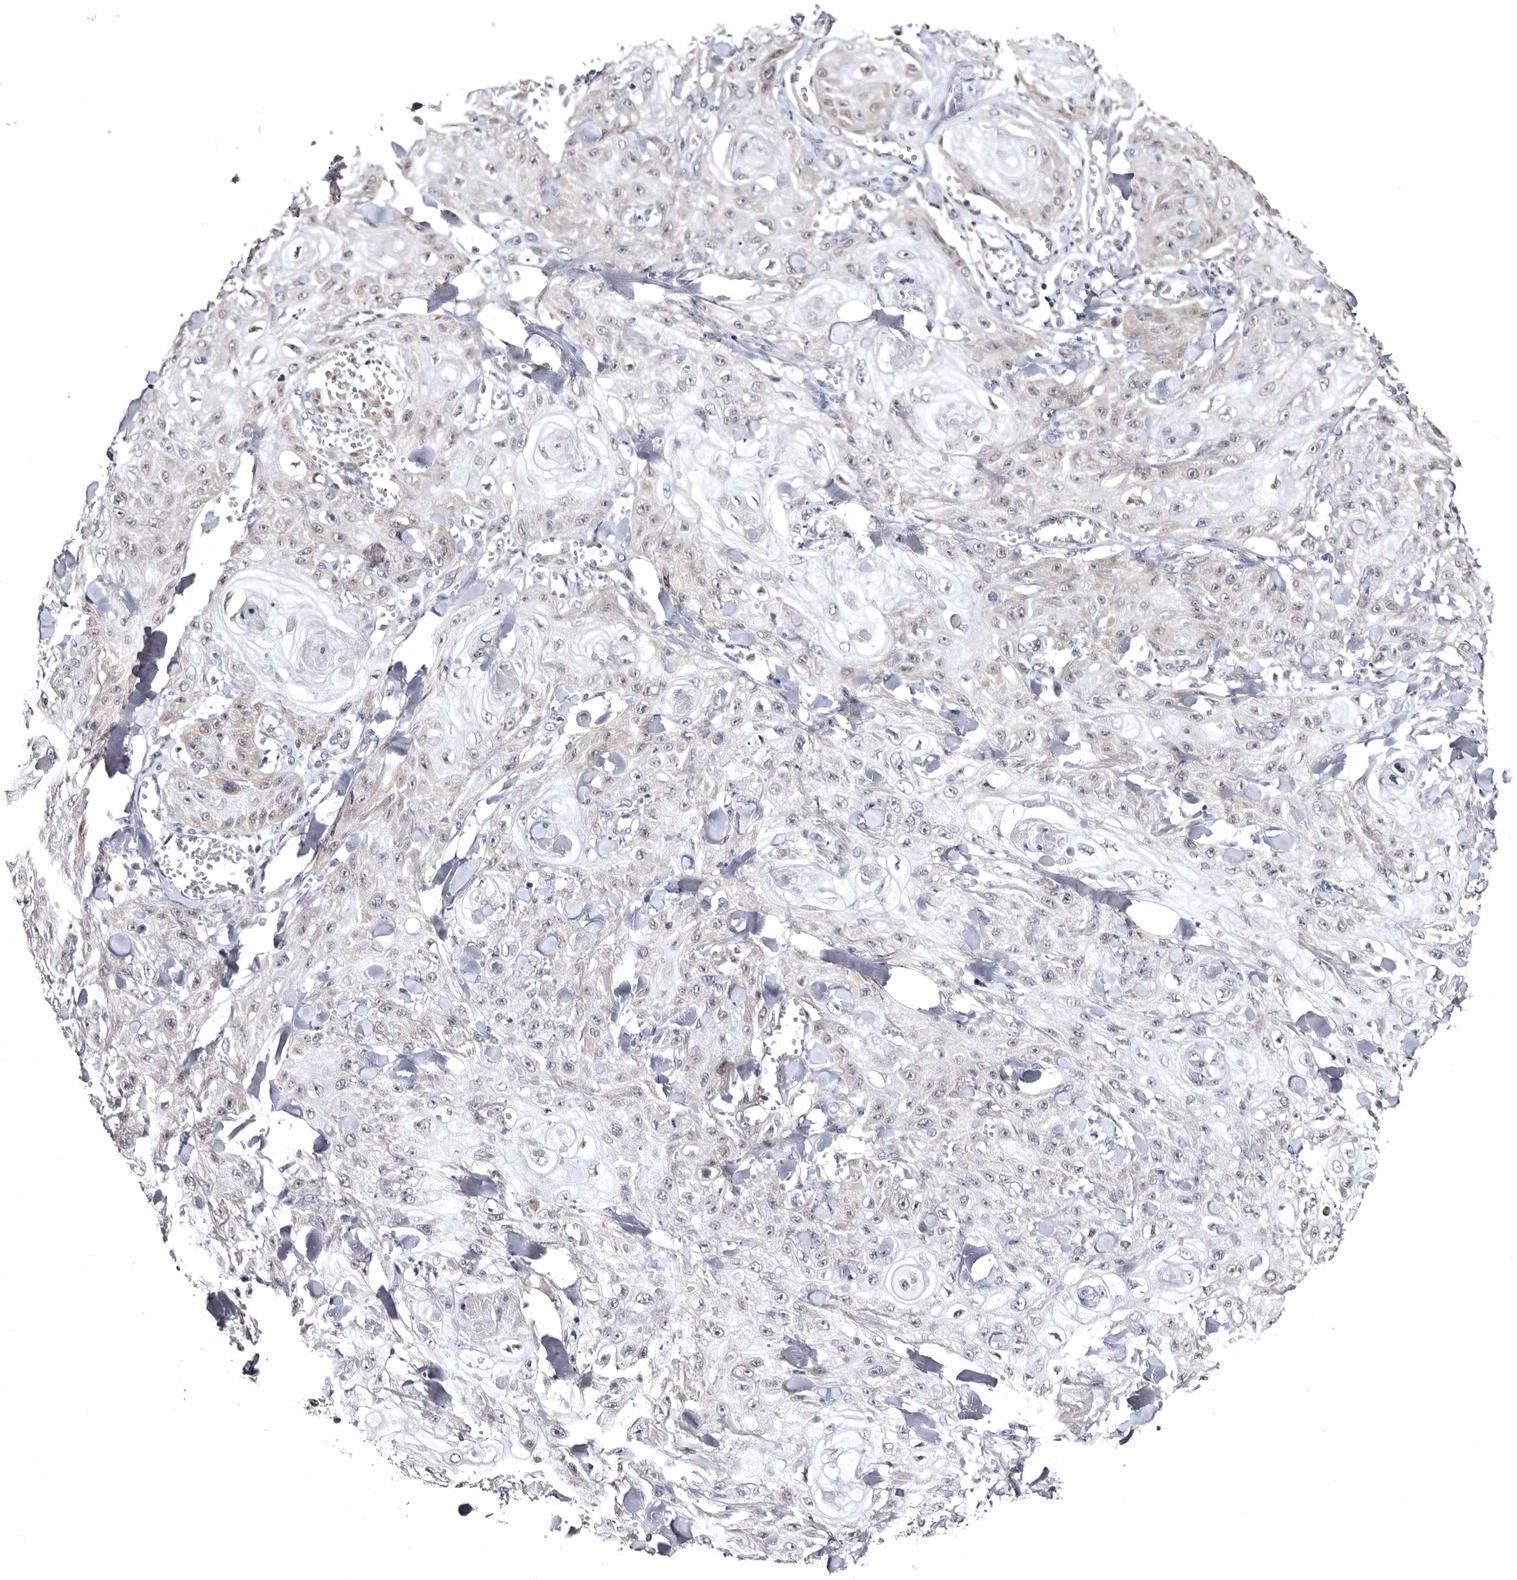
{"staining": {"intensity": "weak", "quantity": "<25%", "location": "cytoplasmic/membranous,nuclear"}, "tissue": "skin cancer", "cell_type": "Tumor cells", "image_type": "cancer", "snomed": [{"axis": "morphology", "description": "Squamous cell carcinoma, NOS"}, {"axis": "topography", "description": "Skin"}], "caption": "The histopathology image demonstrates no staining of tumor cells in skin cancer (squamous cell carcinoma).", "gene": "PHF20L1", "patient": {"sex": "male", "age": 74}}